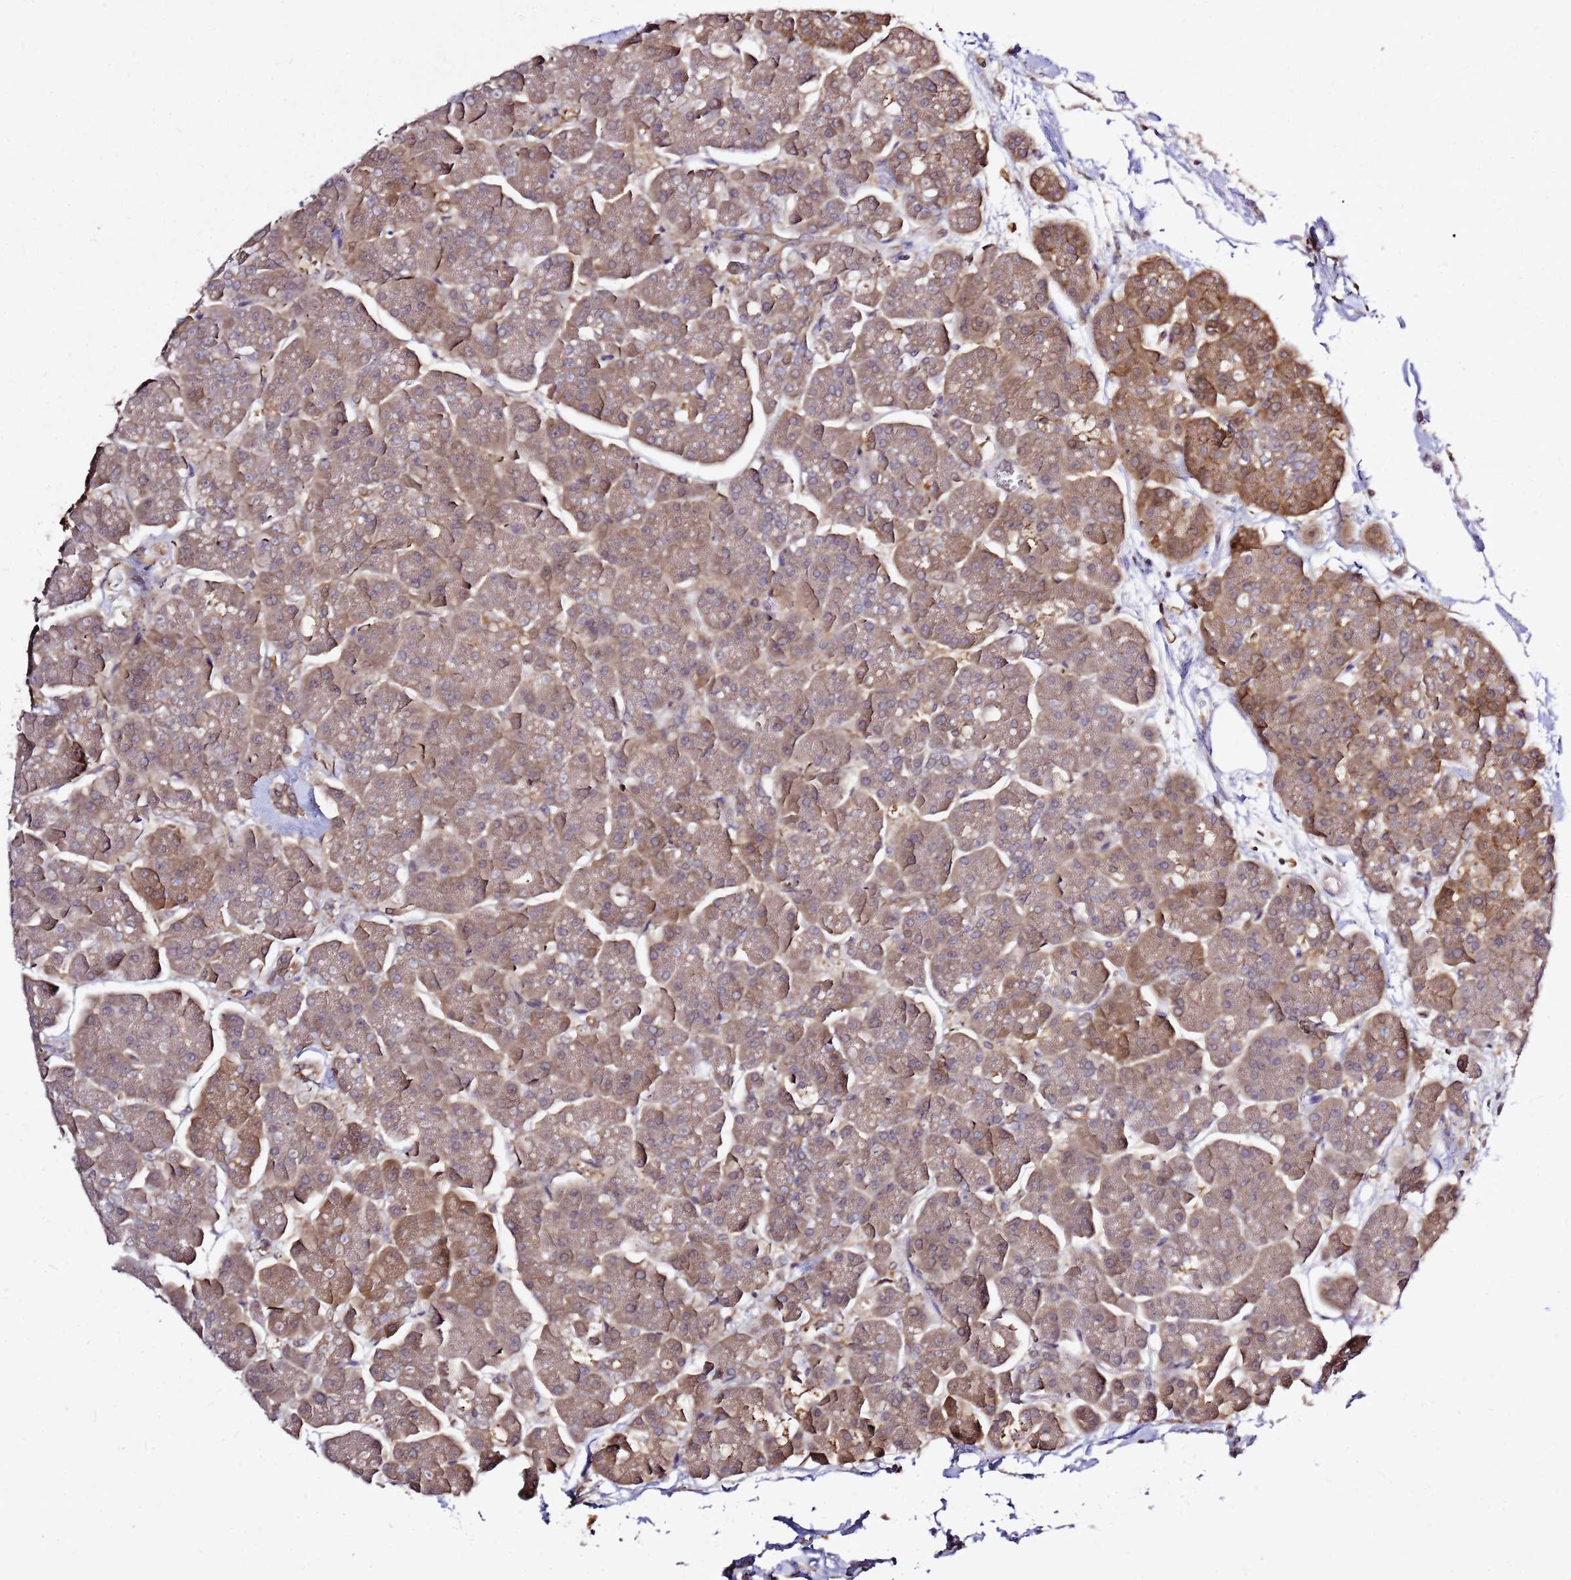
{"staining": {"intensity": "strong", "quantity": "25%-75%", "location": "cytoplasmic/membranous,nuclear"}, "tissue": "pancreas", "cell_type": "Exocrine glandular cells", "image_type": "normal", "snomed": [{"axis": "morphology", "description": "Normal tissue, NOS"}, {"axis": "topography", "description": "Pancreas"}, {"axis": "topography", "description": "Peripheral nerve tissue"}], "caption": "Human pancreas stained for a protein (brown) demonstrates strong cytoplasmic/membranous,nuclear positive expression in about 25%-75% of exocrine glandular cells.", "gene": "NUDT14", "patient": {"sex": "male", "age": 54}}